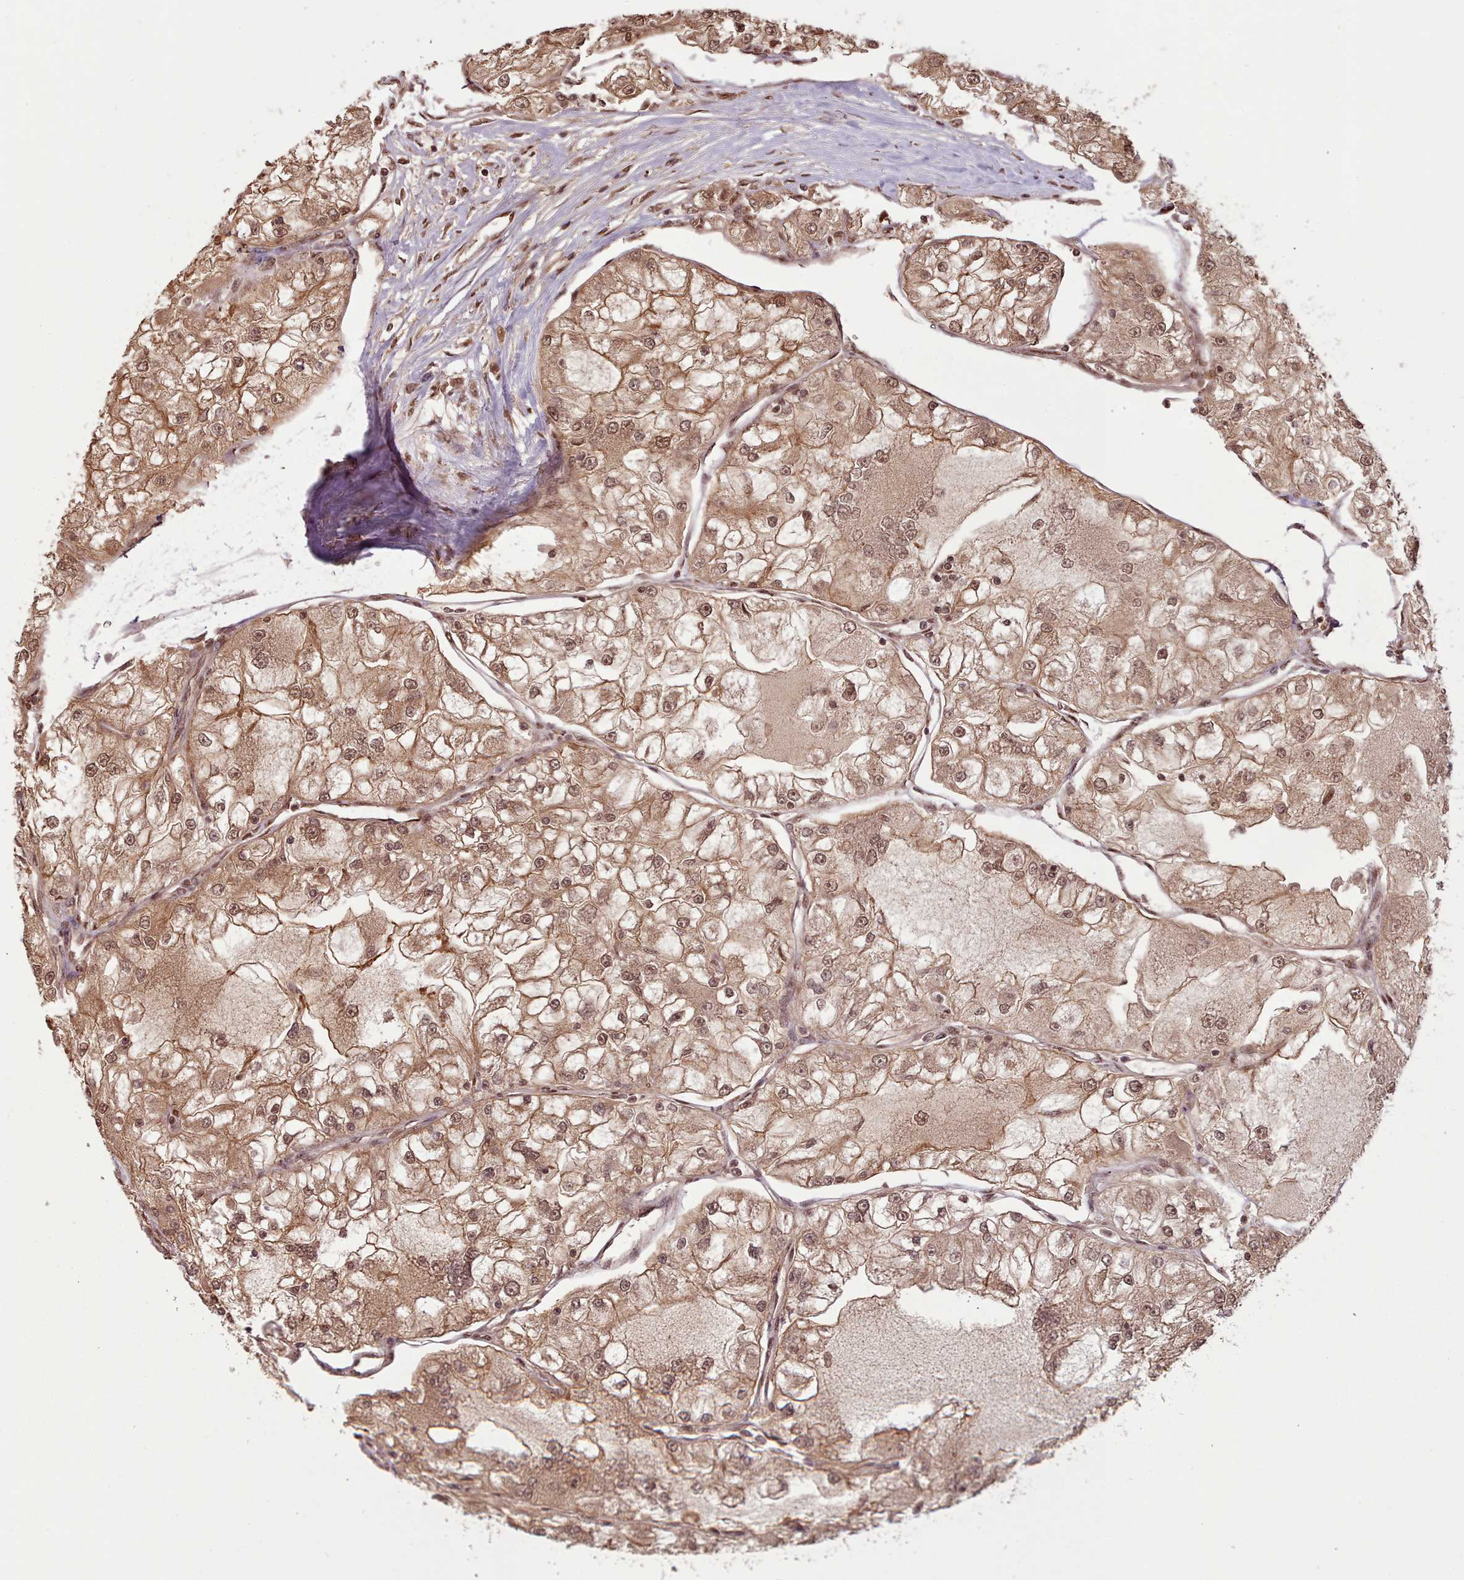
{"staining": {"intensity": "moderate", "quantity": ">75%", "location": "cytoplasmic/membranous,nuclear"}, "tissue": "renal cancer", "cell_type": "Tumor cells", "image_type": "cancer", "snomed": [{"axis": "morphology", "description": "Adenocarcinoma, NOS"}, {"axis": "topography", "description": "Kidney"}], "caption": "Adenocarcinoma (renal) stained for a protein demonstrates moderate cytoplasmic/membranous and nuclear positivity in tumor cells. (Stains: DAB (3,3'-diaminobenzidine) in brown, nuclei in blue, Microscopy: brightfield microscopy at high magnification).", "gene": "RPS27A", "patient": {"sex": "female", "age": 72}}